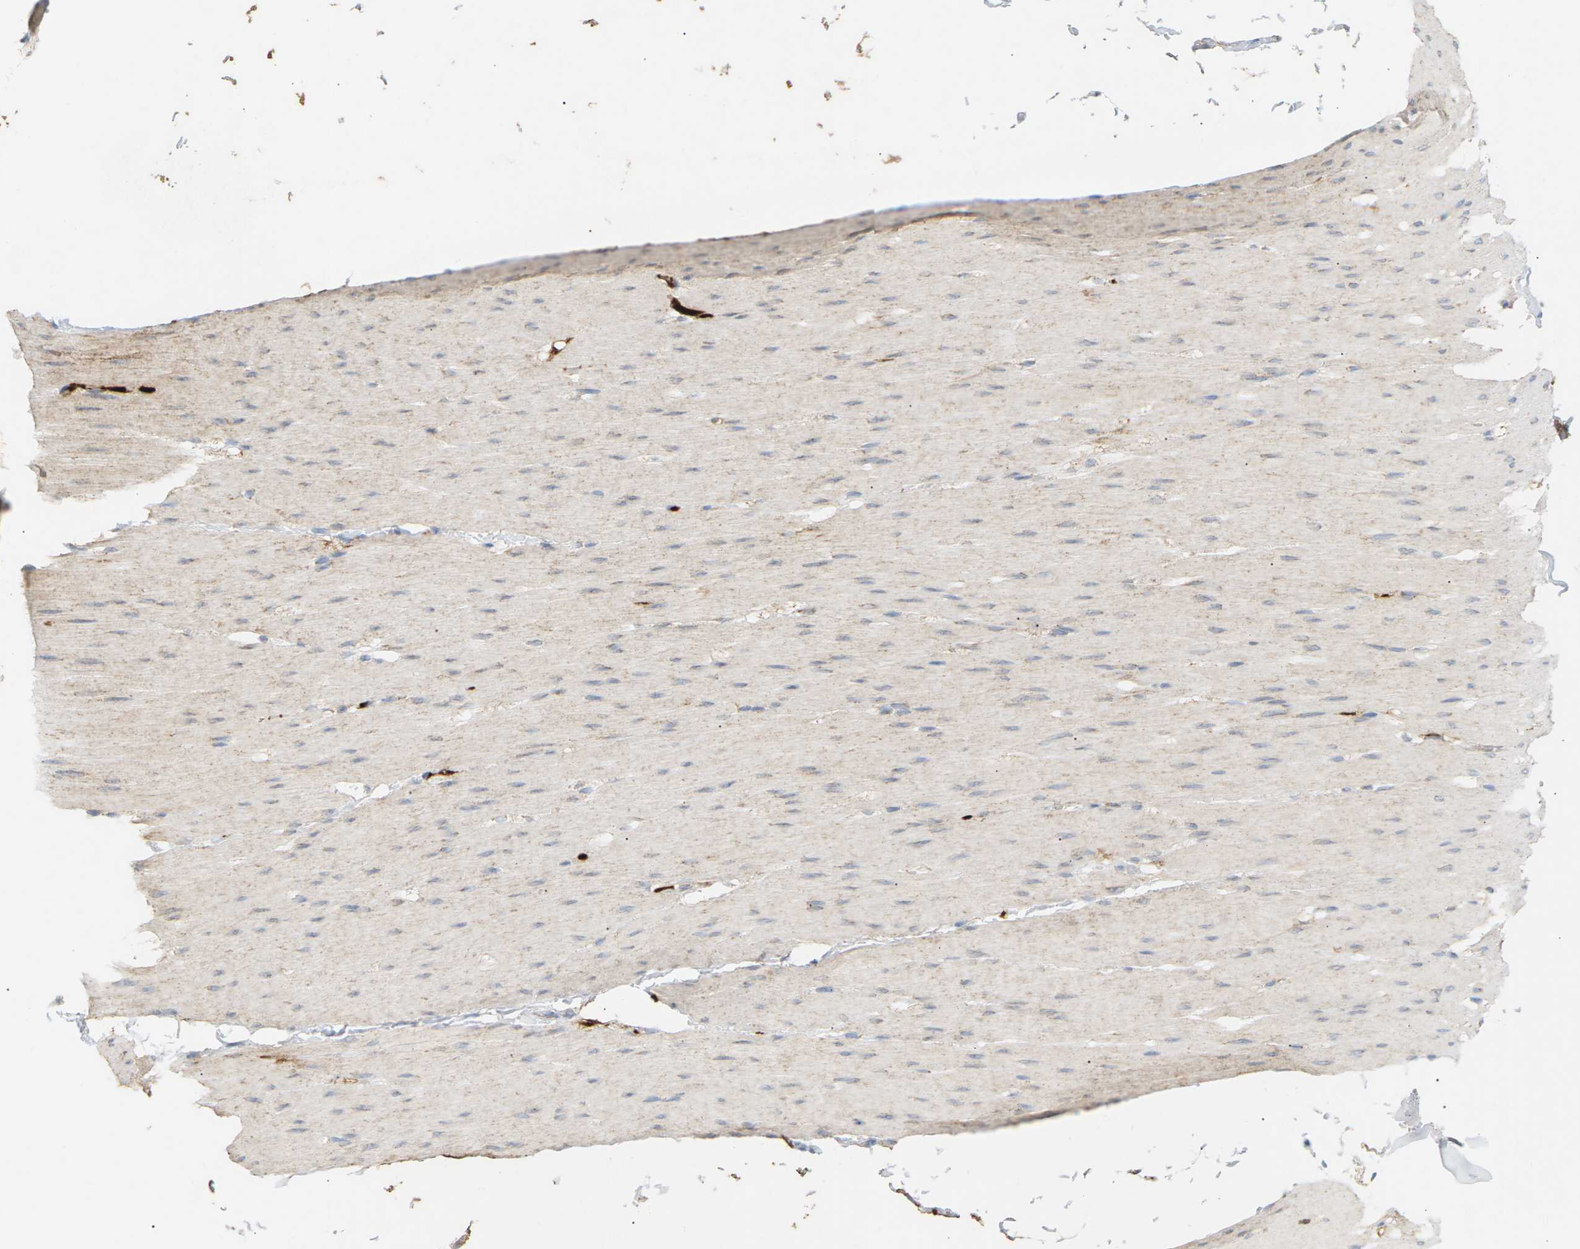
{"staining": {"intensity": "weak", "quantity": "<25%", "location": "cytoplasmic/membranous"}, "tissue": "smooth muscle", "cell_type": "Smooth muscle cells", "image_type": "normal", "snomed": [{"axis": "morphology", "description": "Normal tissue, NOS"}, {"axis": "topography", "description": "Smooth muscle"}, {"axis": "topography", "description": "Colon"}], "caption": "Micrograph shows no significant protein expression in smooth muscle cells of unremarkable smooth muscle.", "gene": "LIME1", "patient": {"sex": "male", "age": 67}}